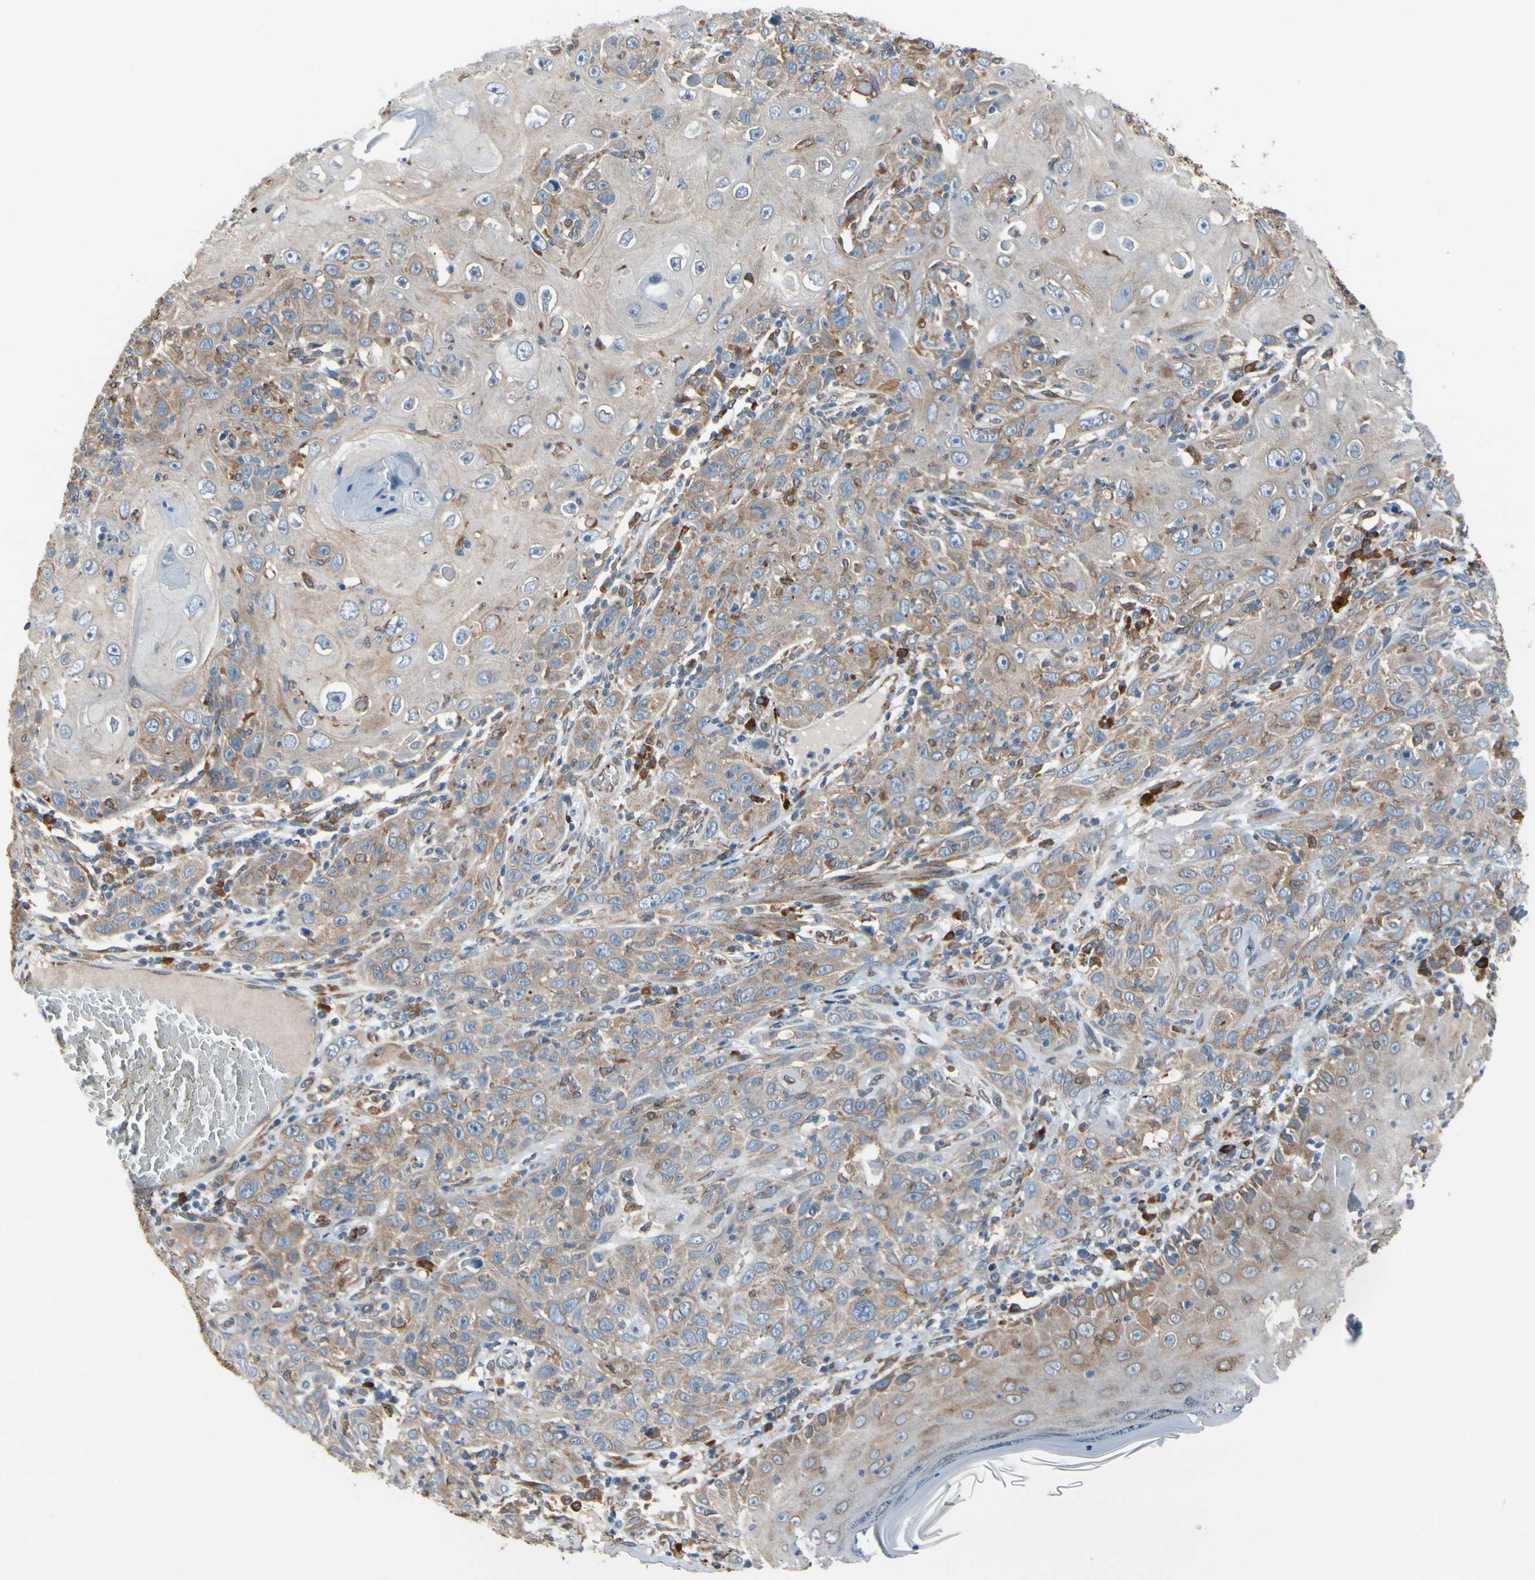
{"staining": {"intensity": "moderate", "quantity": "25%-75%", "location": "cytoplasmic/membranous"}, "tissue": "skin cancer", "cell_type": "Tumor cells", "image_type": "cancer", "snomed": [{"axis": "morphology", "description": "Squamous cell carcinoma, NOS"}, {"axis": "topography", "description": "Skin"}], "caption": "An image showing moderate cytoplasmic/membranous staining in about 25%-75% of tumor cells in skin squamous cell carcinoma, as visualized by brown immunohistochemical staining.", "gene": "CLCC1", "patient": {"sex": "female", "age": 88}}